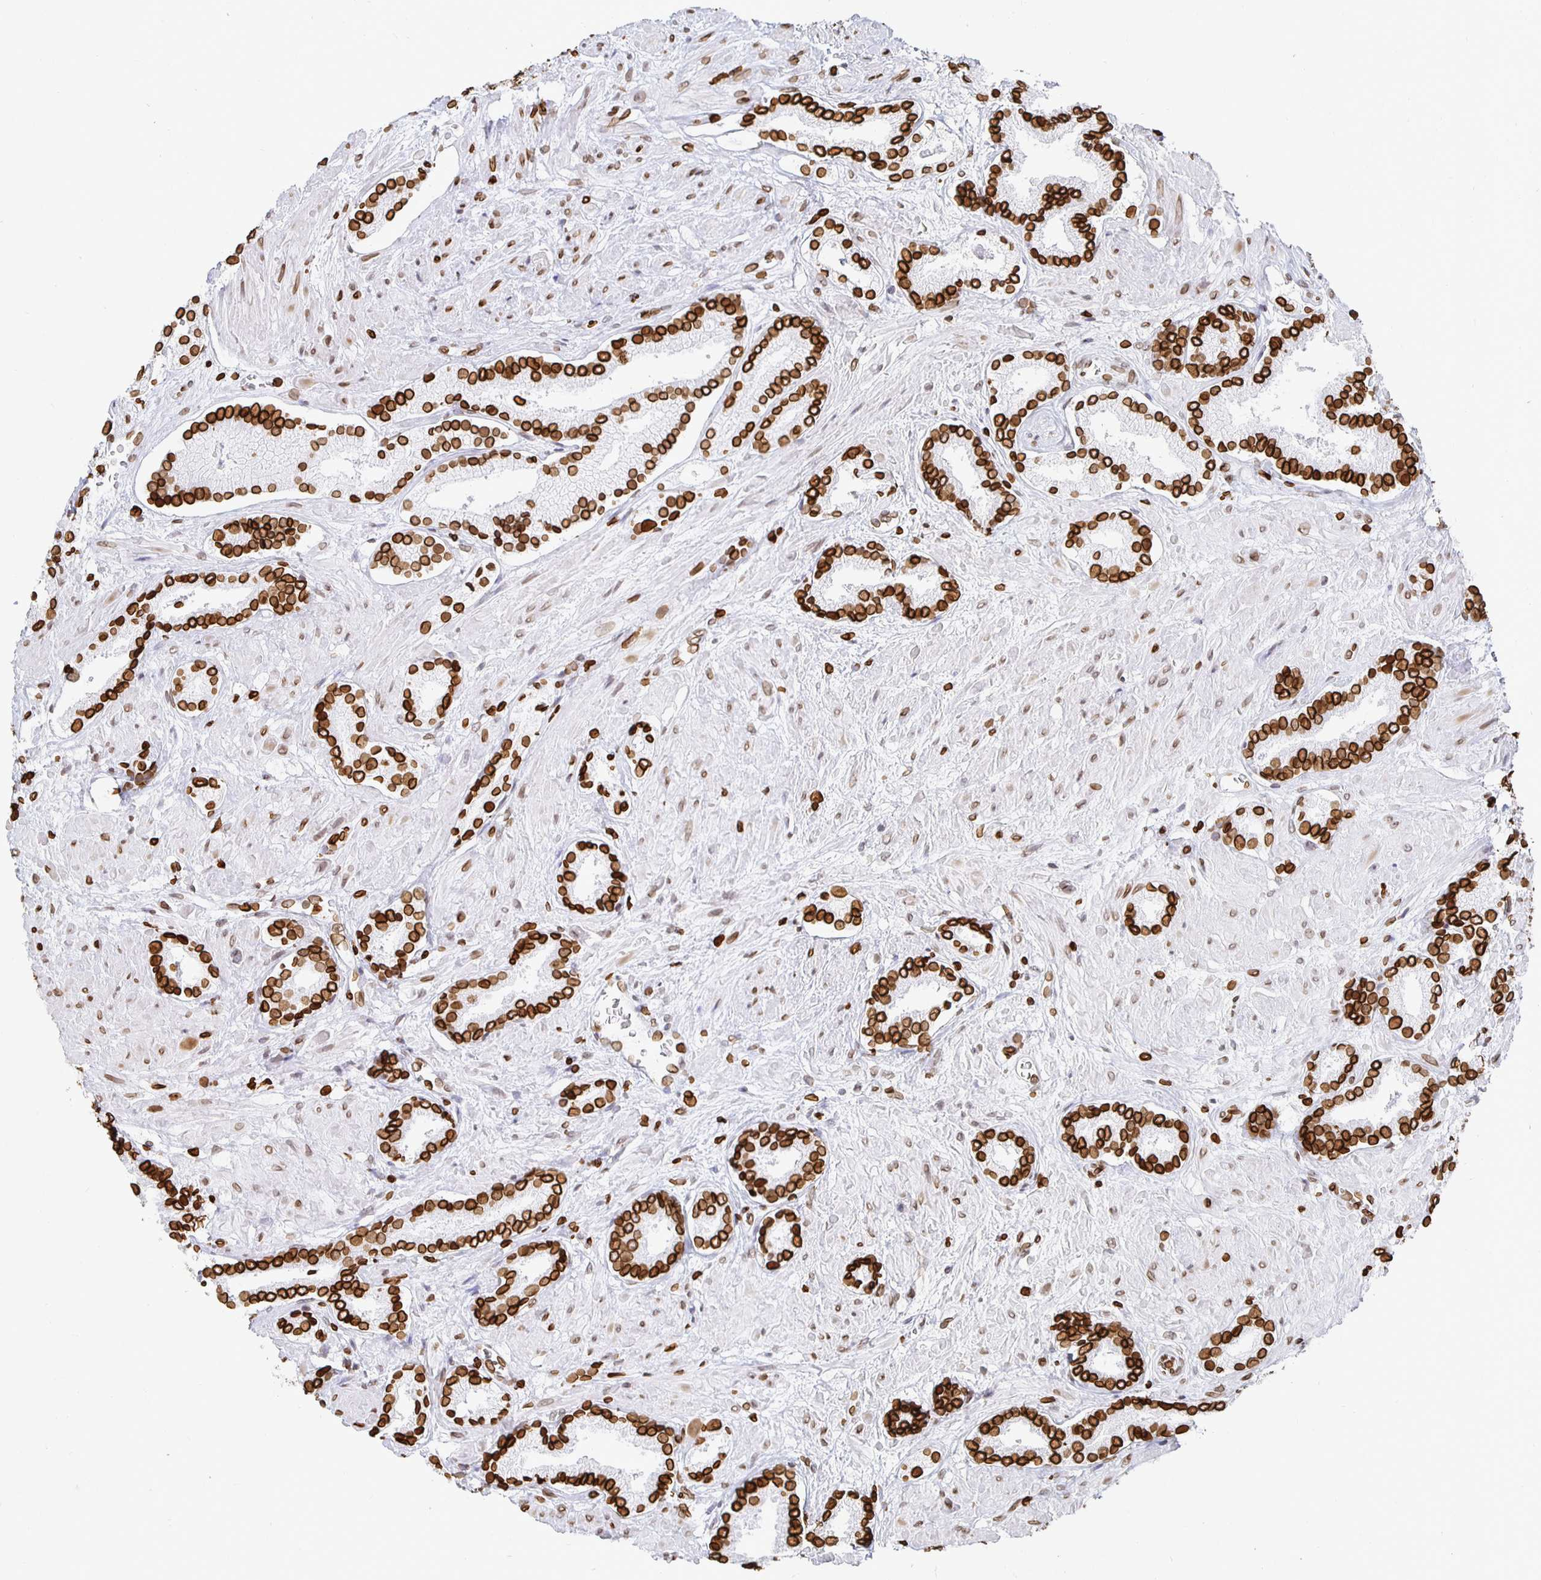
{"staining": {"intensity": "strong", "quantity": ">75%", "location": "cytoplasmic/membranous,nuclear"}, "tissue": "prostate cancer", "cell_type": "Tumor cells", "image_type": "cancer", "snomed": [{"axis": "morphology", "description": "Adenocarcinoma, High grade"}, {"axis": "topography", "description": "Prostate"}], "caption": "Immunohistochemistry image of human prostate cancer (adenocarcinoma (high-grade)) stained for a protein (brown), which shows high levels of strong cytoplasmic/membranous and nuclear positivity in approximately >75% of tumor cells.", "gene": "LMNB1", "patient": {"sex": "male", "age": 56}}